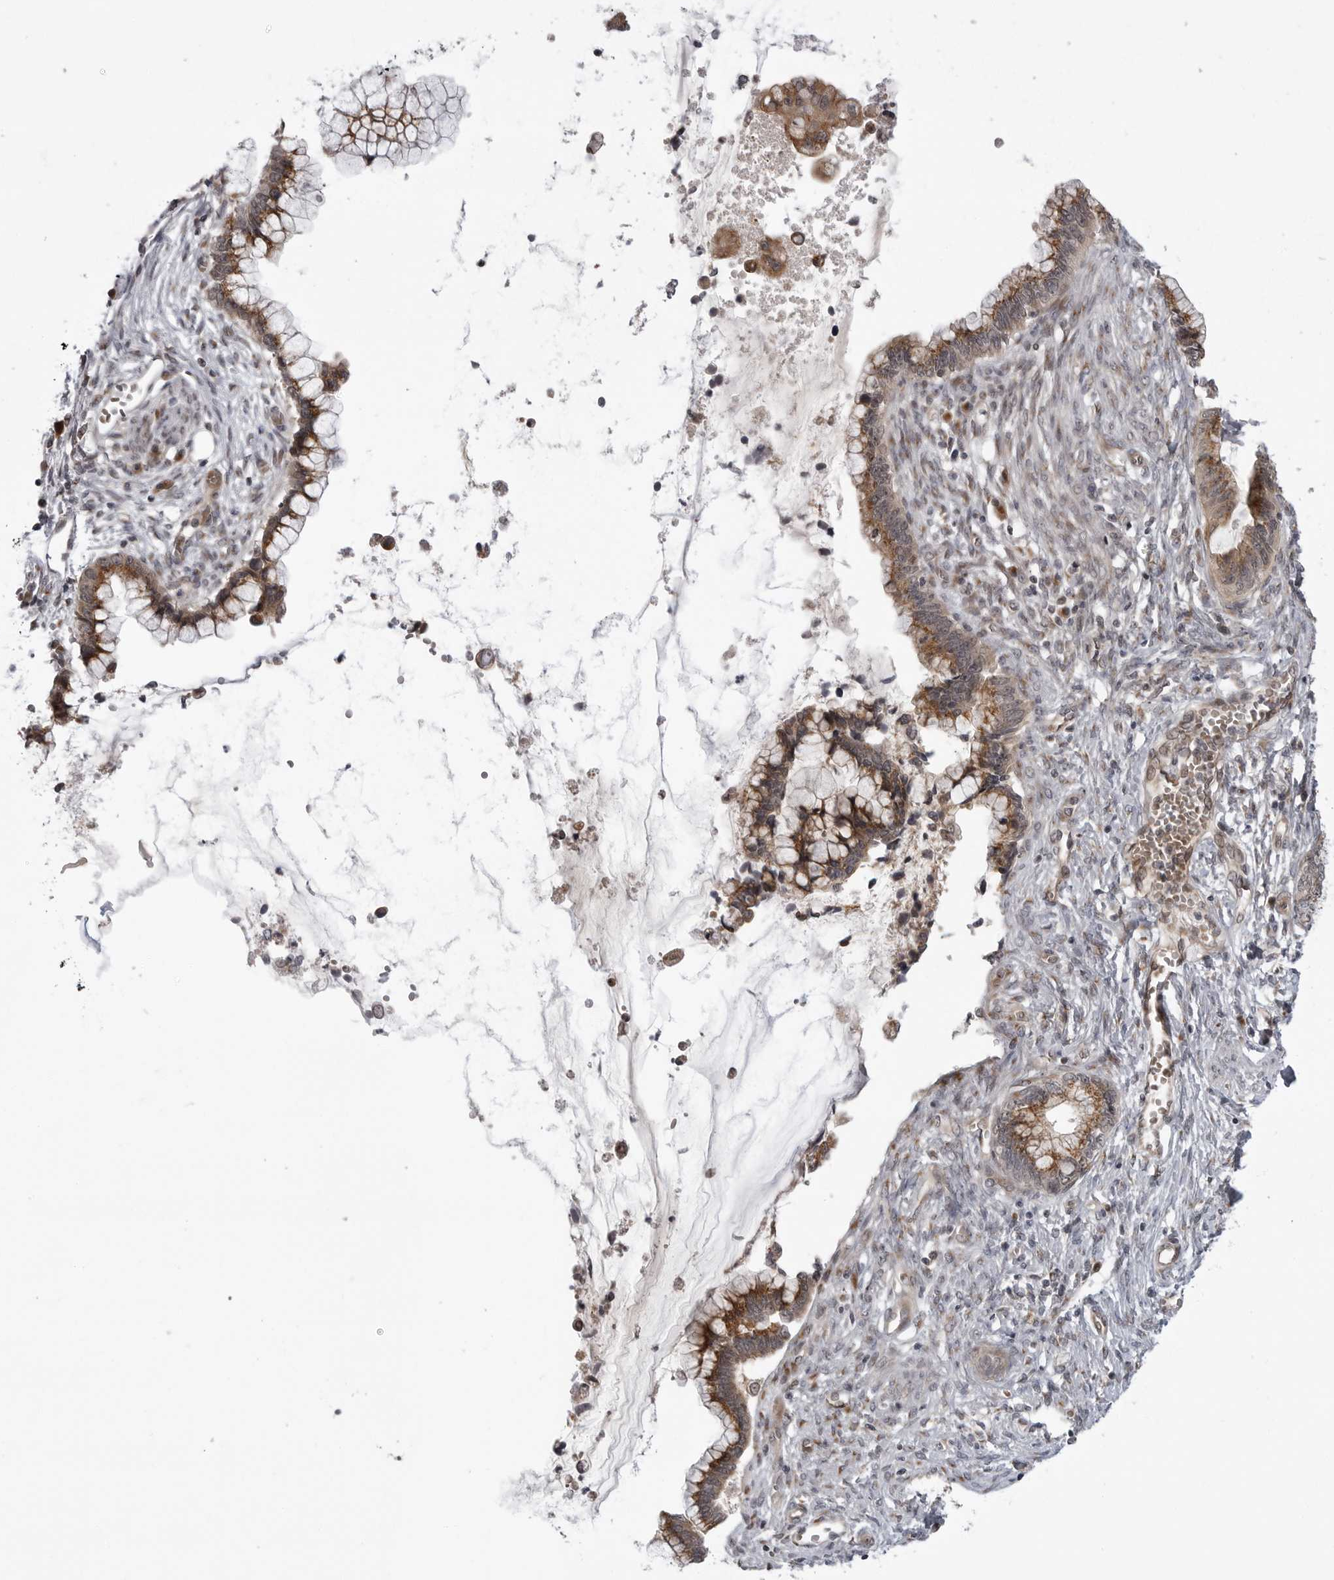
{"staining": {"intensity": "moderate", "quantity": ">75%", "location": "cytoplasmic/membranous"}, "tissue": "cervical cancer", "cell_type": "Tumor cells", "image_type": "cancer", "snomed": [{"axis": "morphology", "description": "Adenocarcinoma, NOS"}, {"axis": "topography", "description": "Cervix"}], "caption": "Cervical adenocarcinoma was stained to show a protein in brown. There is medium levels of moderate cytoplasmic/membranous expression in approximately >75% of tumor cells. The protein is shown in brown color, while the nuclei are stained blue.", "gene": "LRRC45", "patient": {"sex": "female", "age": 44}}